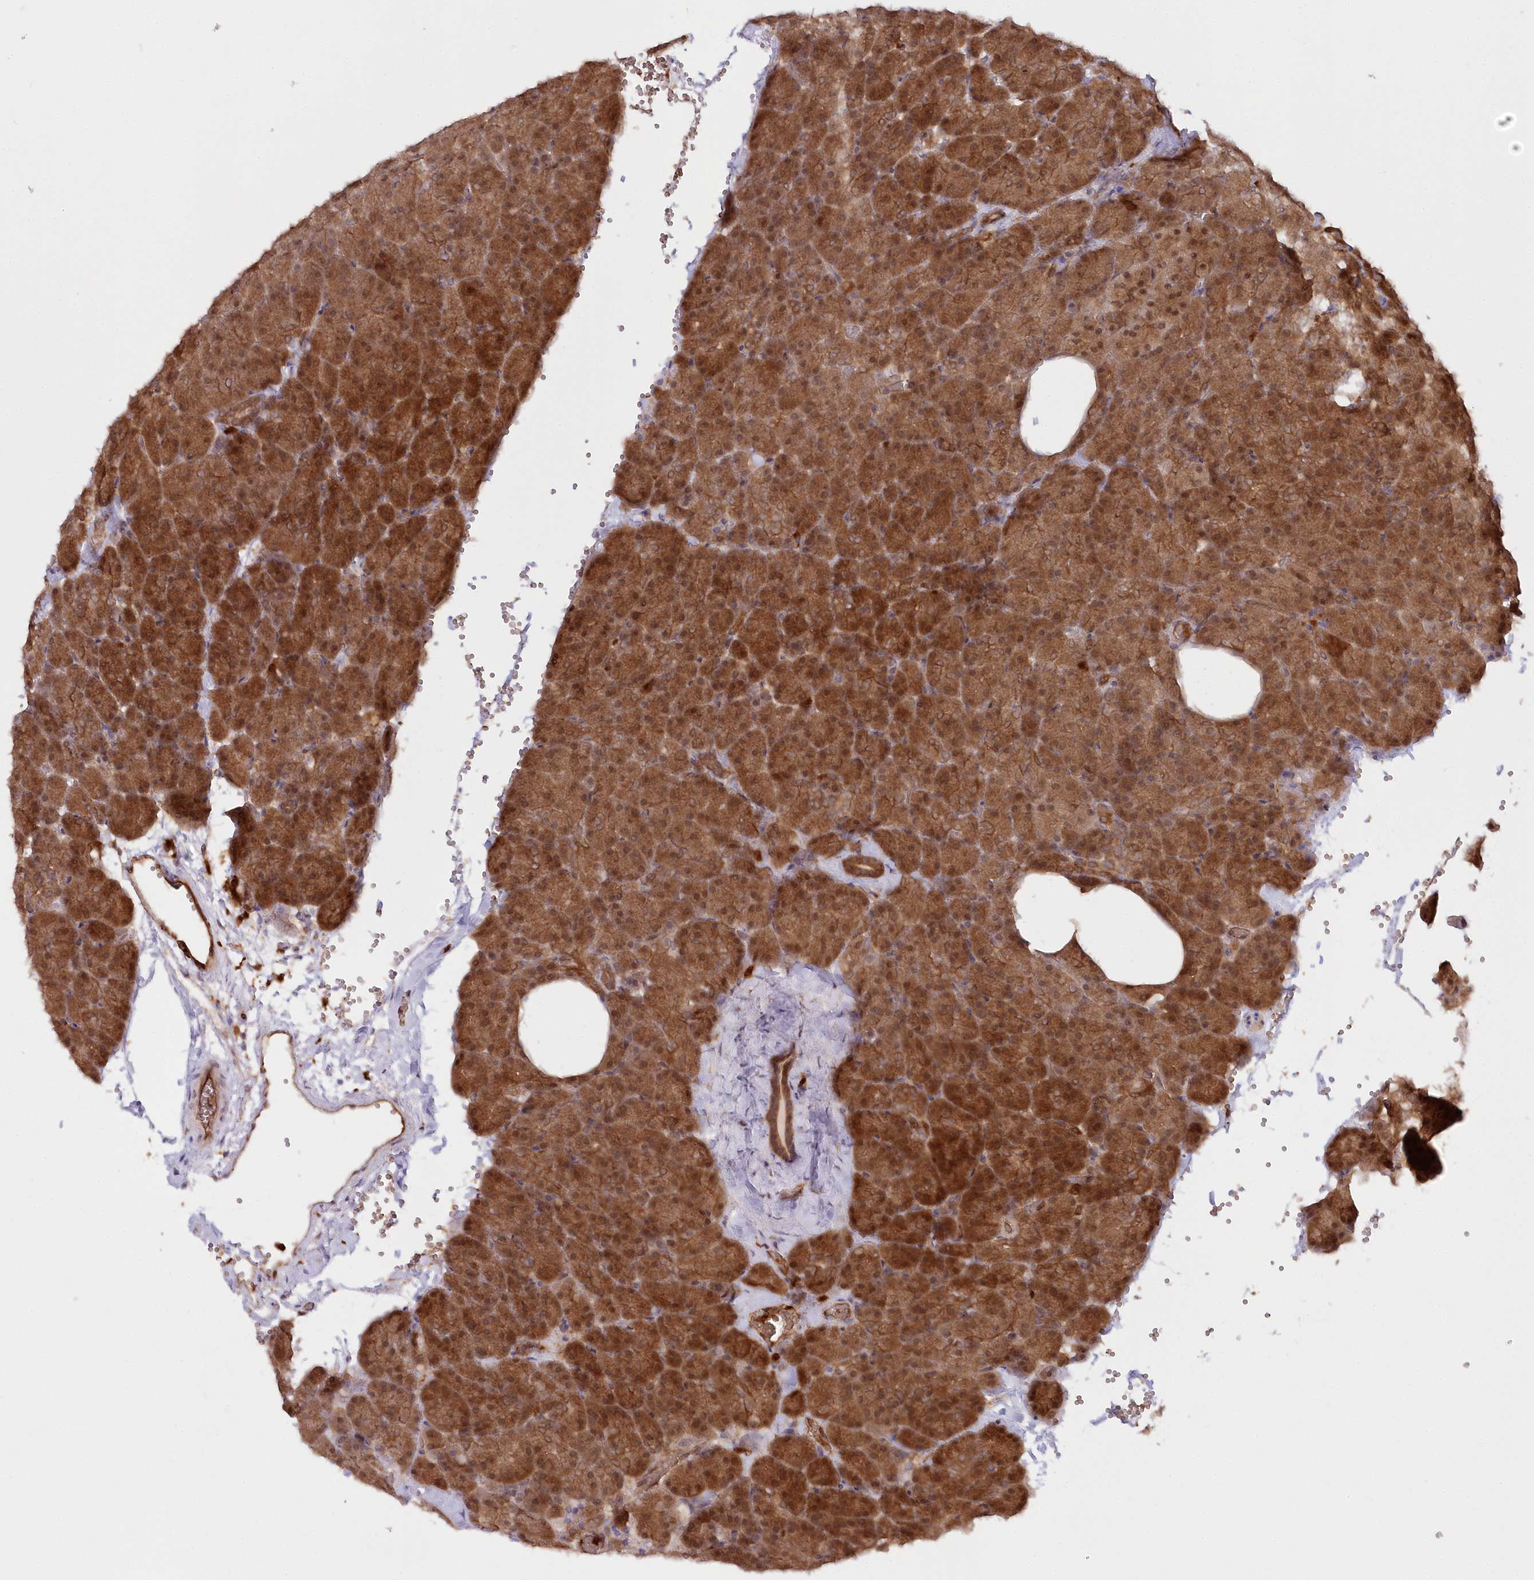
{"staining": {"intensity": "moderate", "quantity": ">75%", "location": "cytoplasmic/membranous"}, "tissue": "pancreas", "cell_type": "Exocrine glandular cells", "image_type": "normal", "snomed": [{"axis": "morphology", "description": "Normal tissue, NOS"}, {"axis": "morphology", "description": "Carcinoid, malignant, NOS"}, {"axis": "topography", "description": "Pancreas"}], "caption": "An image of pancreas stained for a protein demonstrates moderate cytoplasmic/membranous brown staining in exocrine glandular cells. The protein of interest is stained brown, and the nuclei are stained in blue (DAB (3,3'-diaminobenzidine) IHC with brightfield microscopy, high magnification).", "gene": "GBE1", "patient": {"sex": "female", "age": 35}}